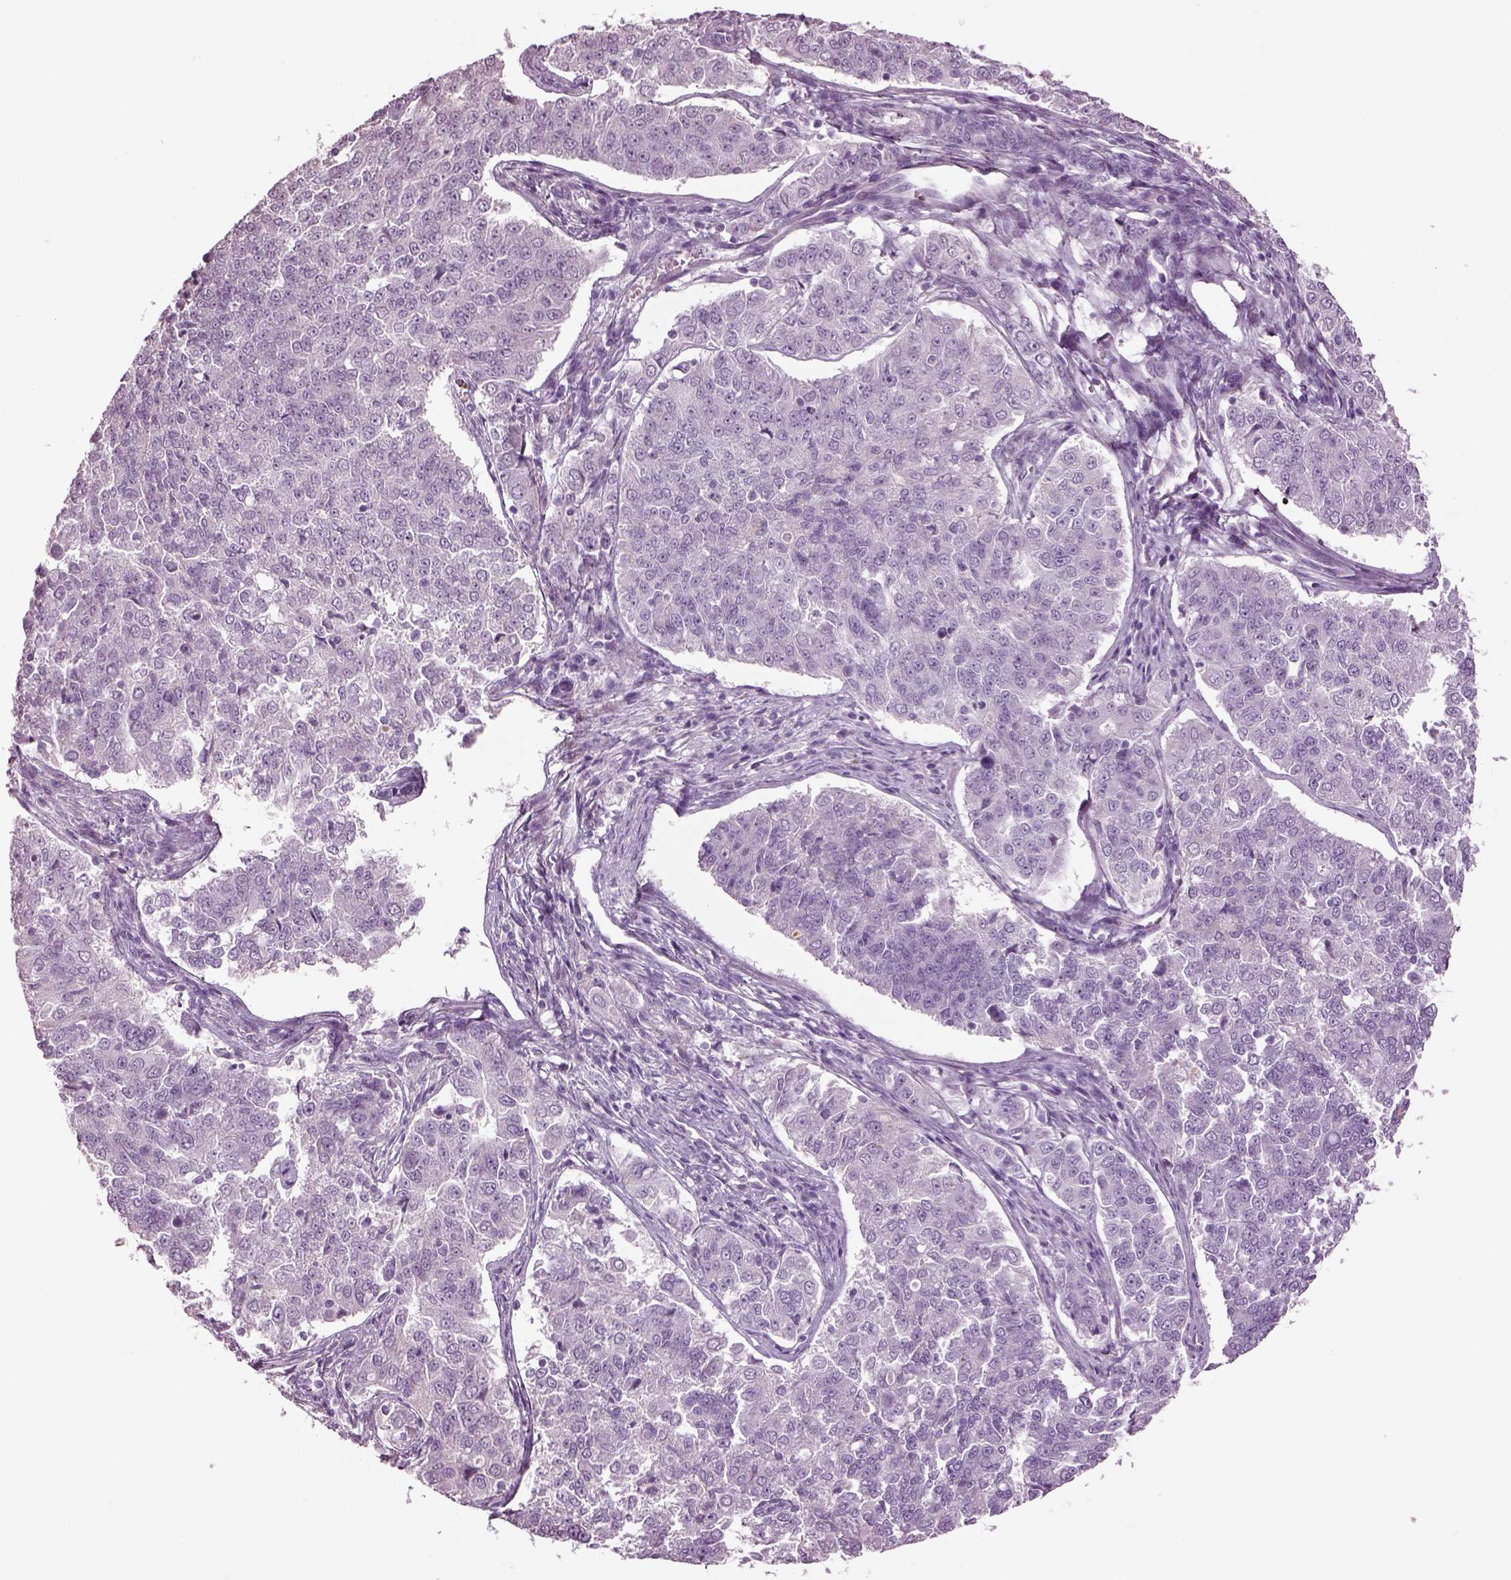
{"staining": {"intensity": "negative", "quantity": "none", "location": "none"}, "tissue": "endometrial cancer", "cell_type": "Tumor cells", "image_type": "cancer", "snomed": [{"axis": "morphology", "description": "Adenocarcinoma, NOS"}, {"axis": "topography", "description": "Endometrium"}], "caption": "There is no significant positivity in tumor cells of endometrial adenocarcinoma.", "gene": "GUCA1A", "patient": {"sex": "female", "age": 43}}